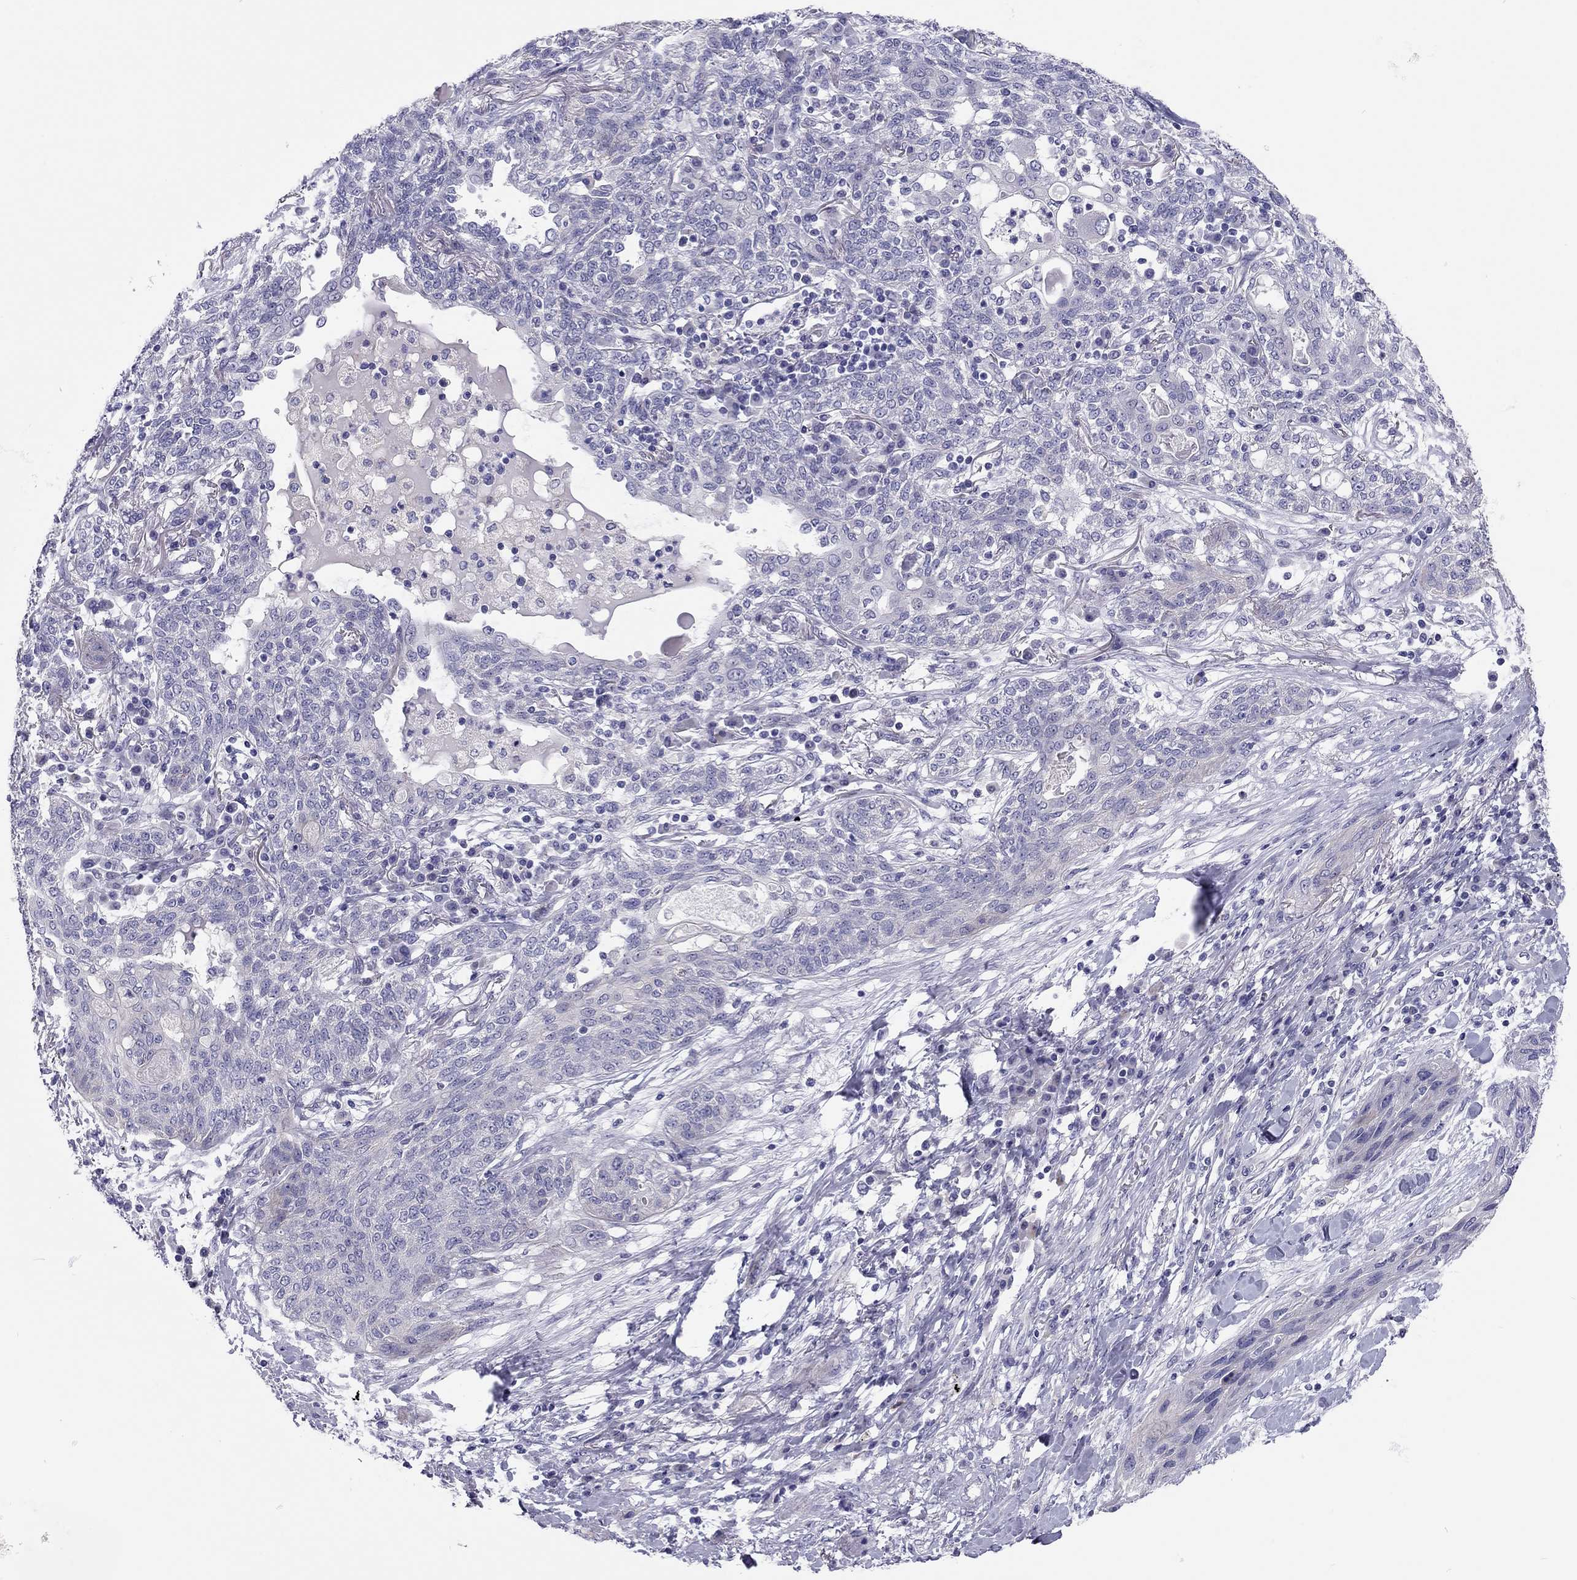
{"staining": {"intensity": "negative", "quantity": "none", "location": "none"}, "tissue": "lung cancer", "cell_type": "Tumor cells", "image_type": "cancer", "snomed": [{"axis": "morphology", "description": "Squamous cell carcinoma, NOS"}, {"axis": "topography", "description": "Lung"}], "caption": "Tumor cells show no significant protein staining in lung squamous cell carcinoma.", "gene": "SCARB1", "patient": {"sex": "female", "age": 70}}